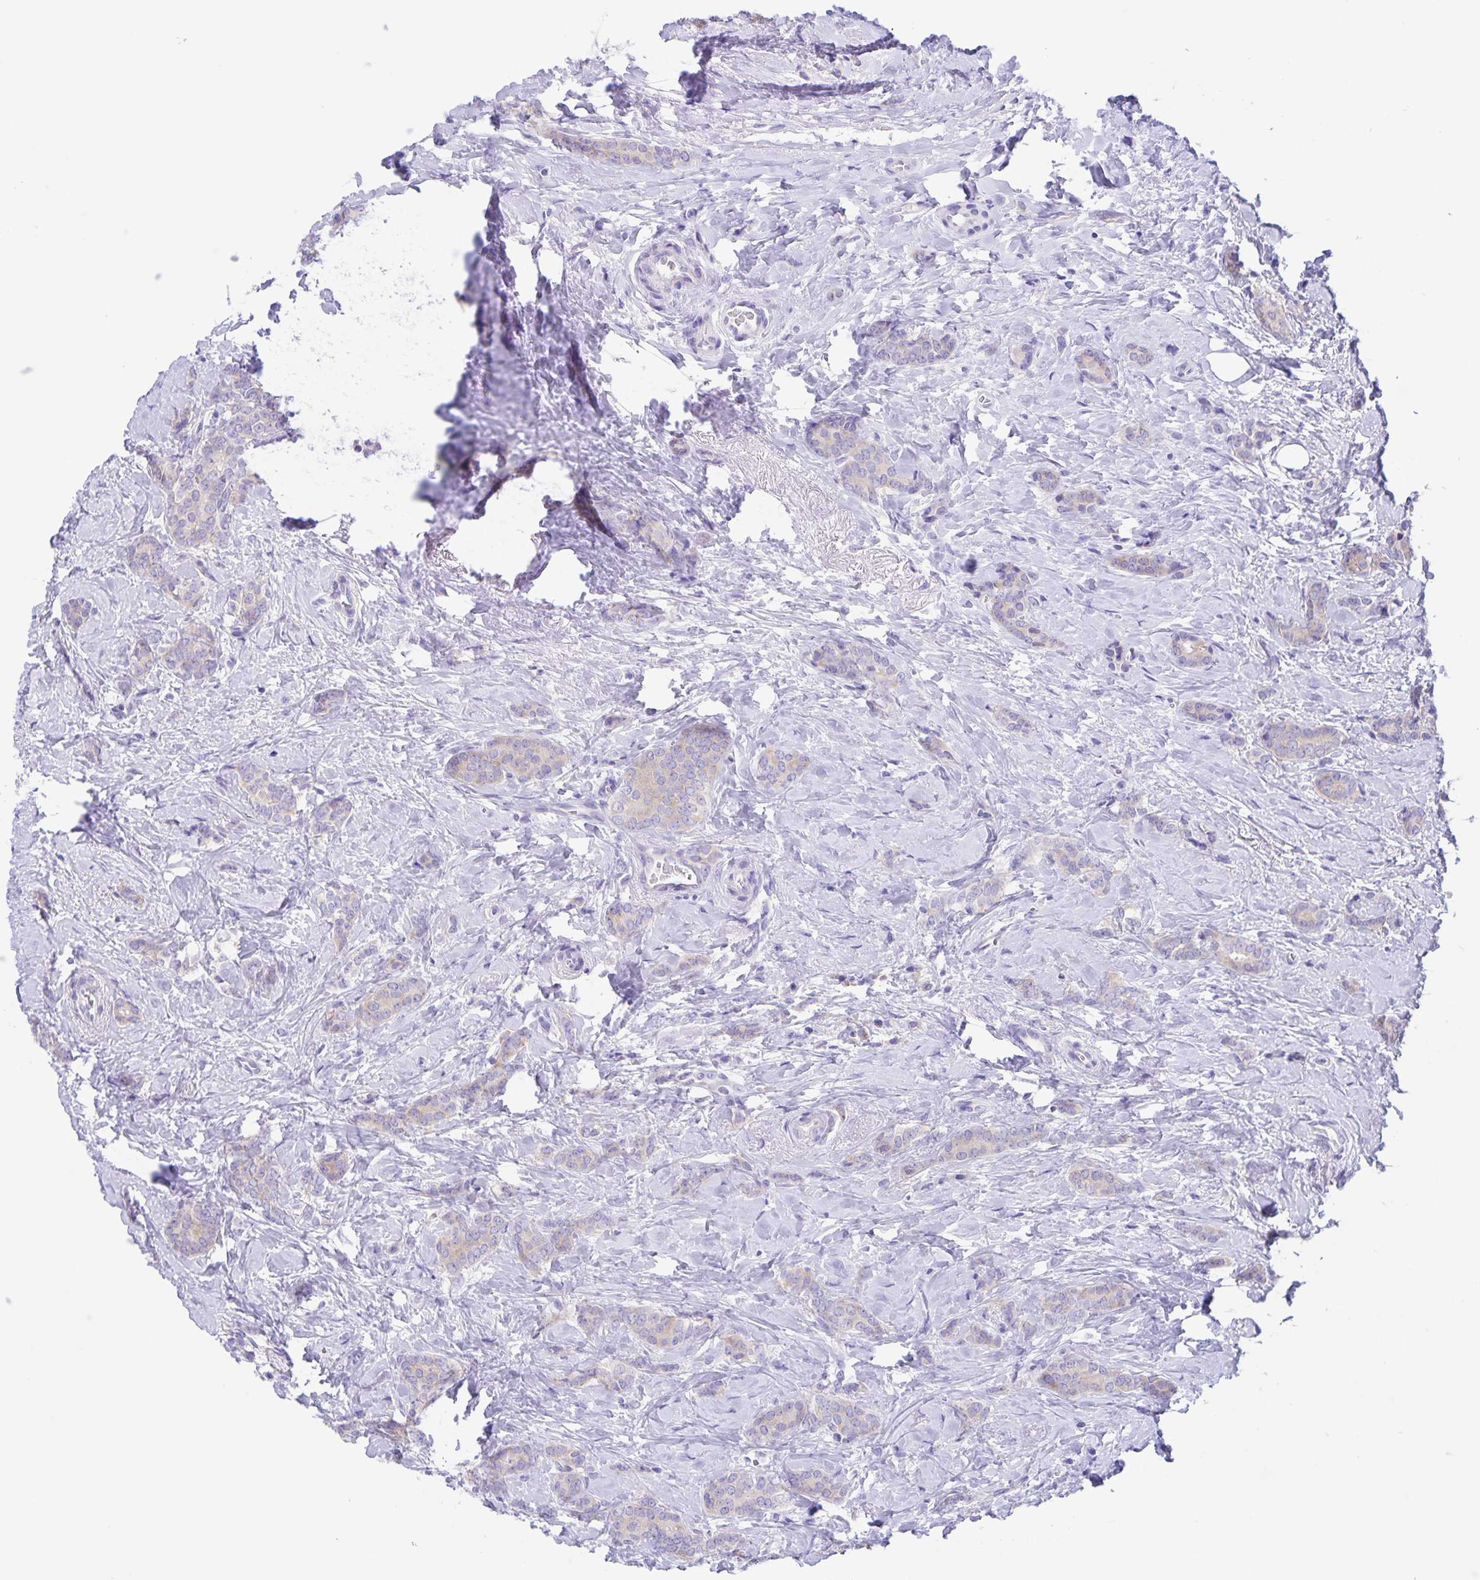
{"staining": {"intensity": "weak", "quantity": "<25%", "location": "cytoplasmic/membranous"}, "tissue": "breast cancer", "cell_type": "Tumor cells", "image_type": "cancer", "snomed": [{"axis": "morphology", "description": "Normal tissue, NOS"}, {"axis": "morphology", "description": "Duct carcinoma"}, {"axis": "topography", "description": "Breast"}], "caption": "Tumor cells show no significant protein staining in breast cancer.", "gene": "CAPSL", "patient": {"sex": "female", "age": 77}}